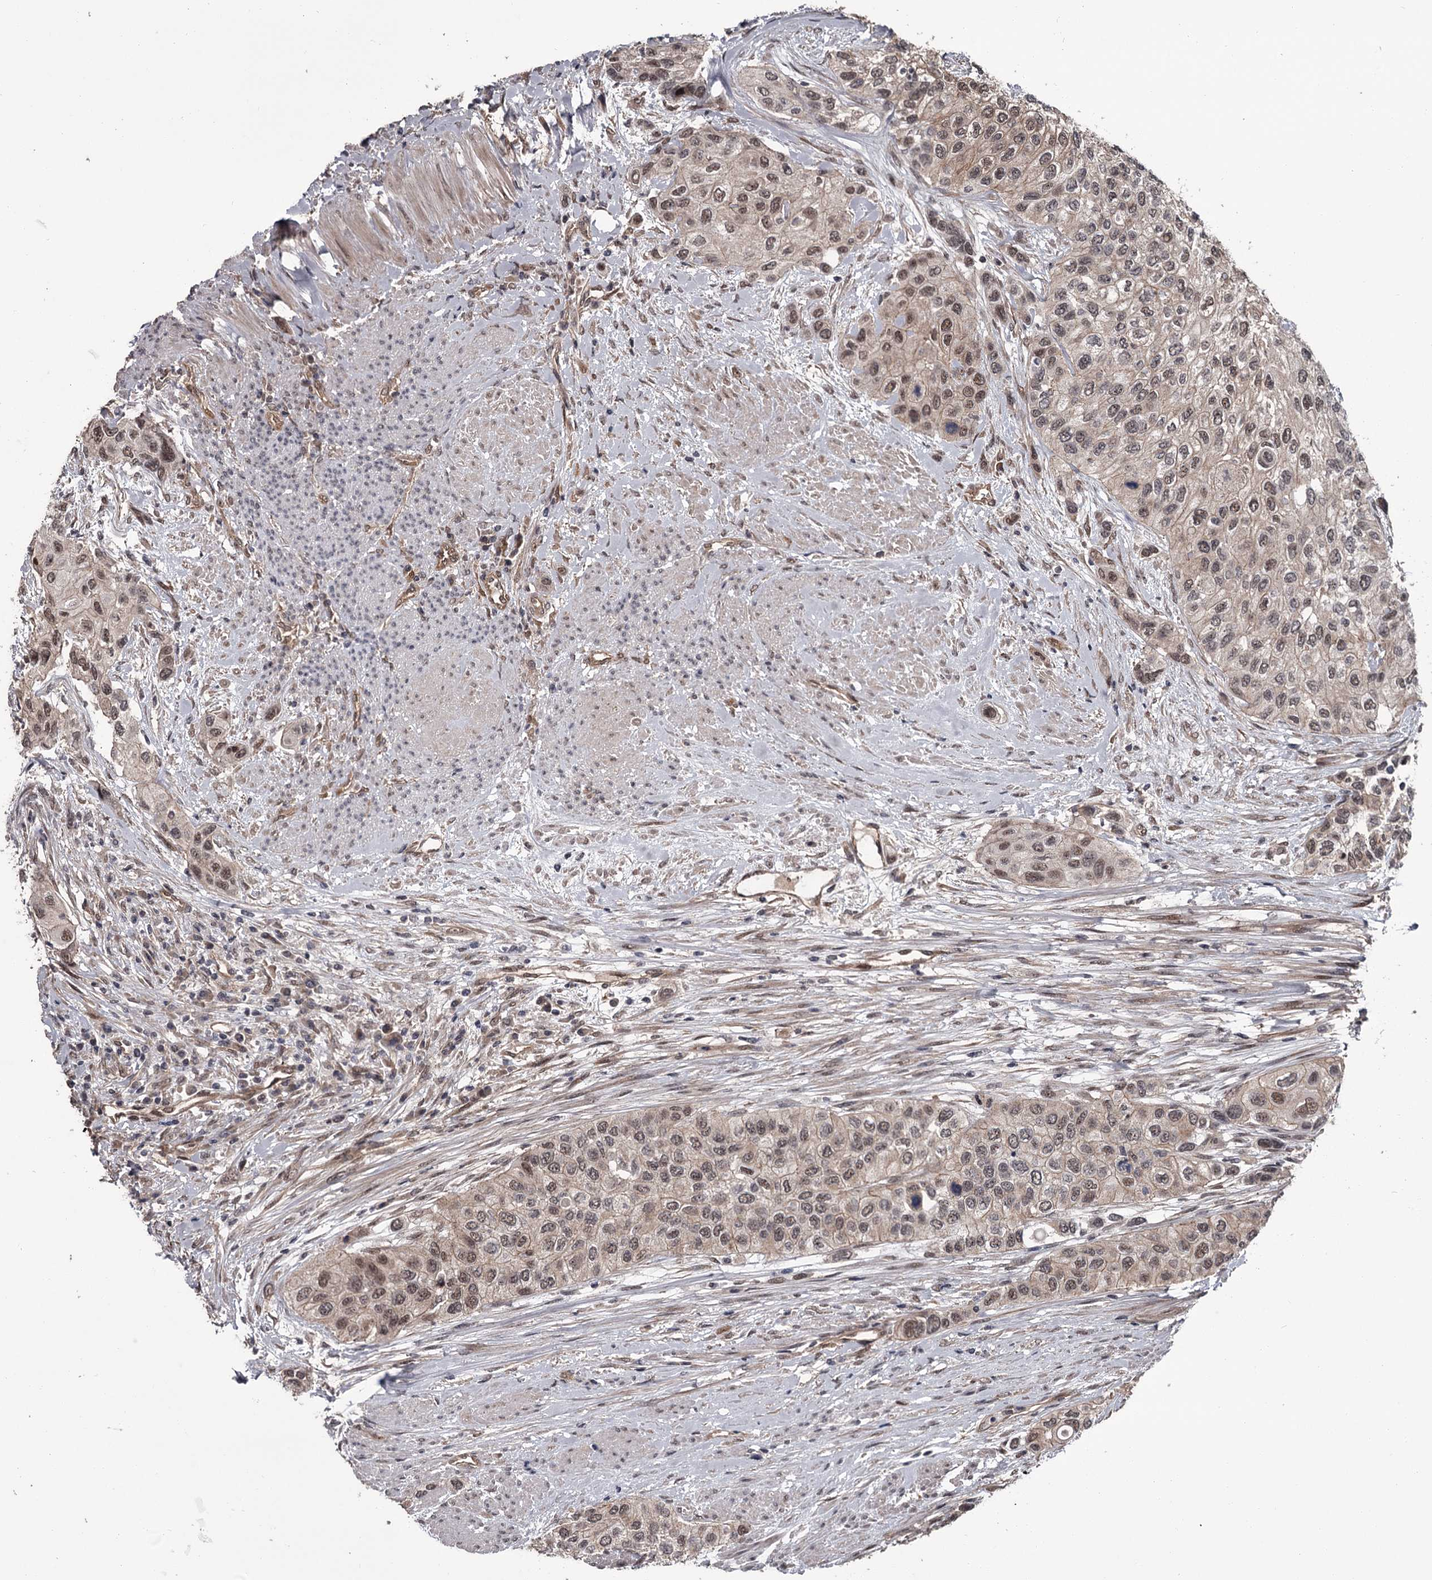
{"staining": {"intensity": "moderate", "quantity": ">75%", "location": "nuclear"}, "tissue": "urothelial cancer", "cell_type": "Tumor cells", "image_type": "cancer", "snomed": [{"axis": "morphology", "description": "Normal tissue, NOS"}, {"axis": "morphology", "description": "Urothelial carcinoma, High grade"}, {"axis": "topography", "description": "Vascular tissue"}, {"axis": "topography", "description": "Urinary bladder"}], "caption": "Human urothelial cancer stained for a protein (brown) shows moderate nuclear positive positivity in about >75% of tumor cells.", "gene": "CDC42EP2", "patient": {"sex": "female", "age": 56}}